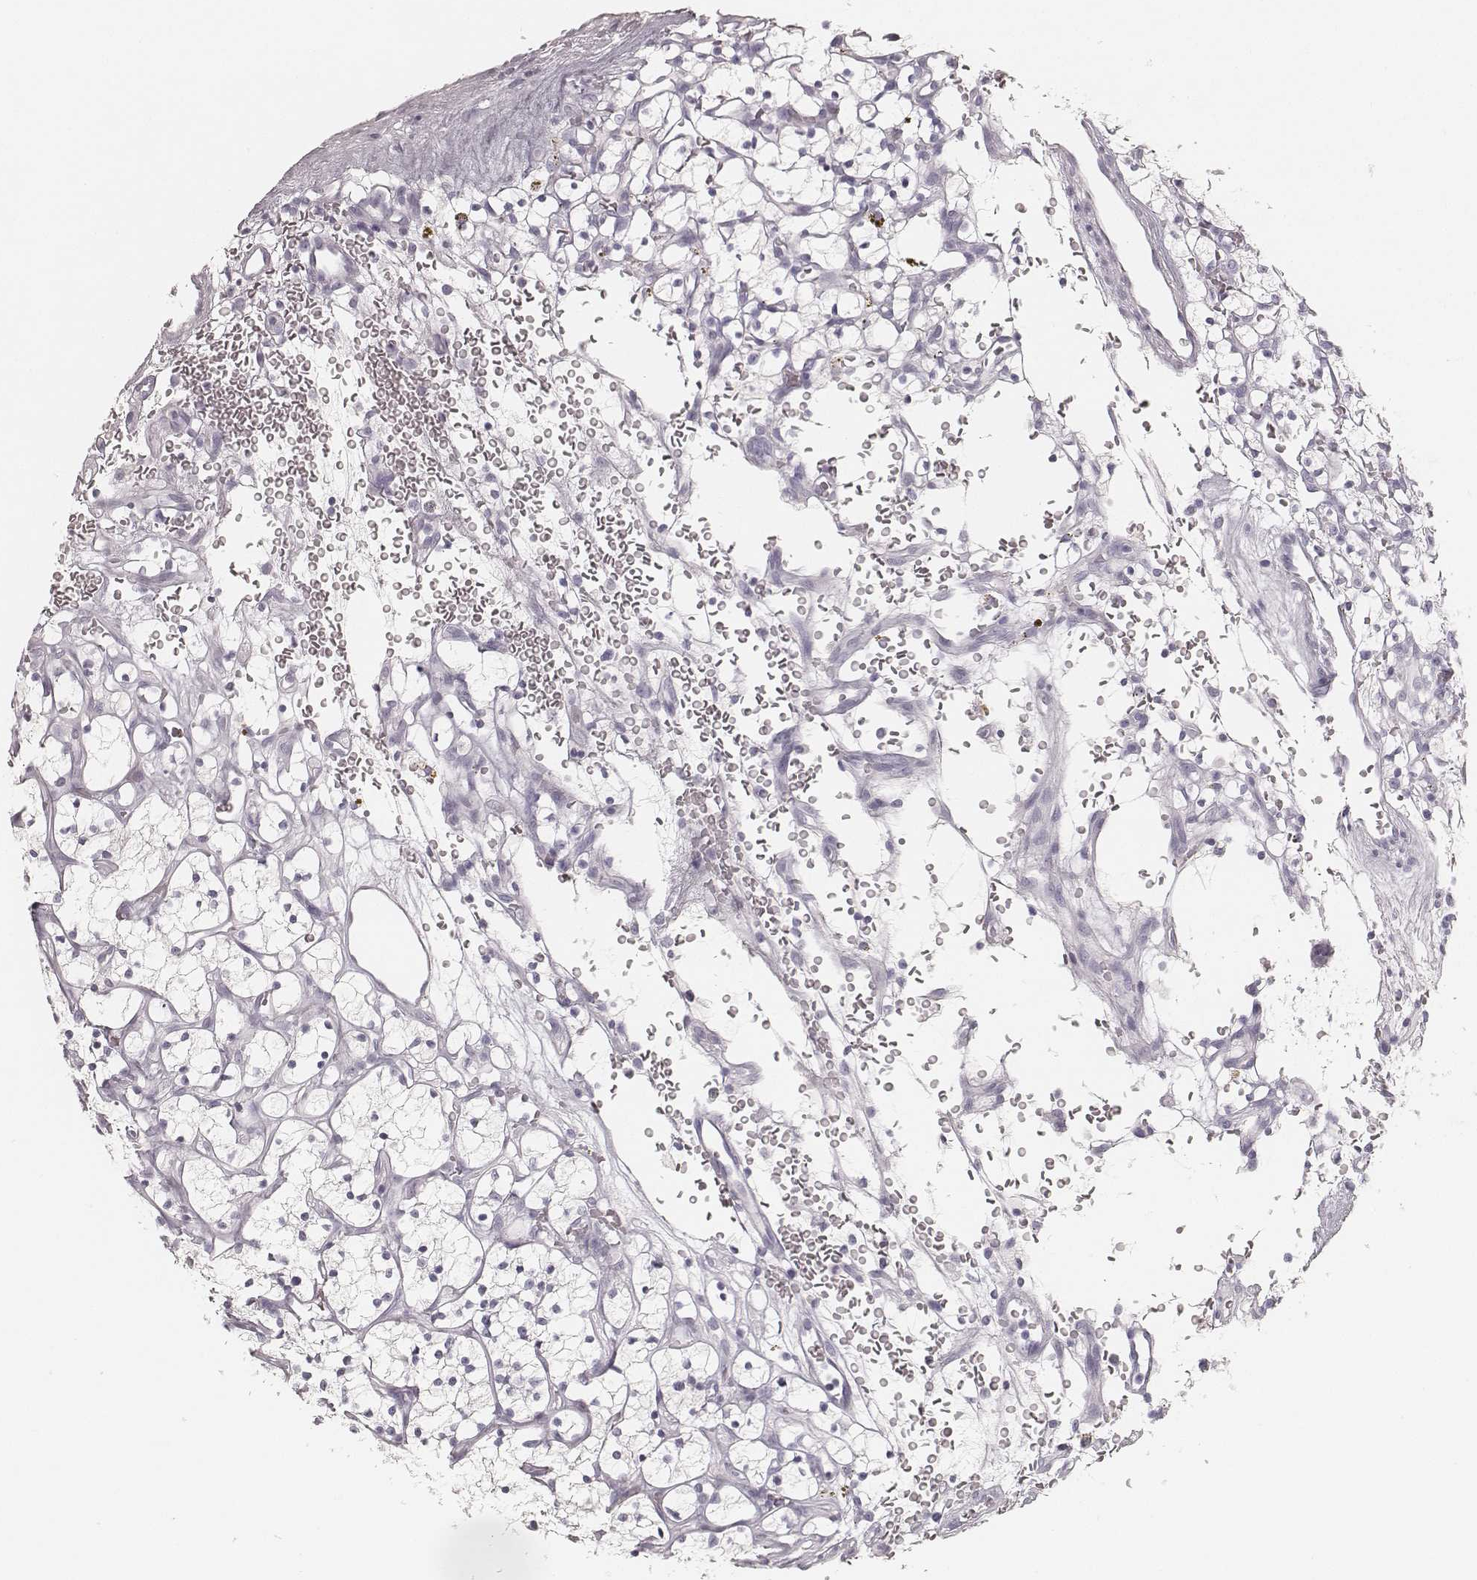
{"staining": {"intensity": "negative", "quantity": "none", "location": "none"}, "tissue": "renal cancer", "cell_type": "Tumor cells", "image_type": "cancer", "snomed": [{"axis": "morphology", "description": "Adenocarcinoma, NOS"}, {"axis": "topography", "description": "Kidney"}], "caption": "A high-resolution micrograph shows immunohistochemistry staining of adenocarcinoma (renal), which displays no significant staining in tumor cells.", "gene": "KRT82", "patient": {"sex": "female", "age": 64}}